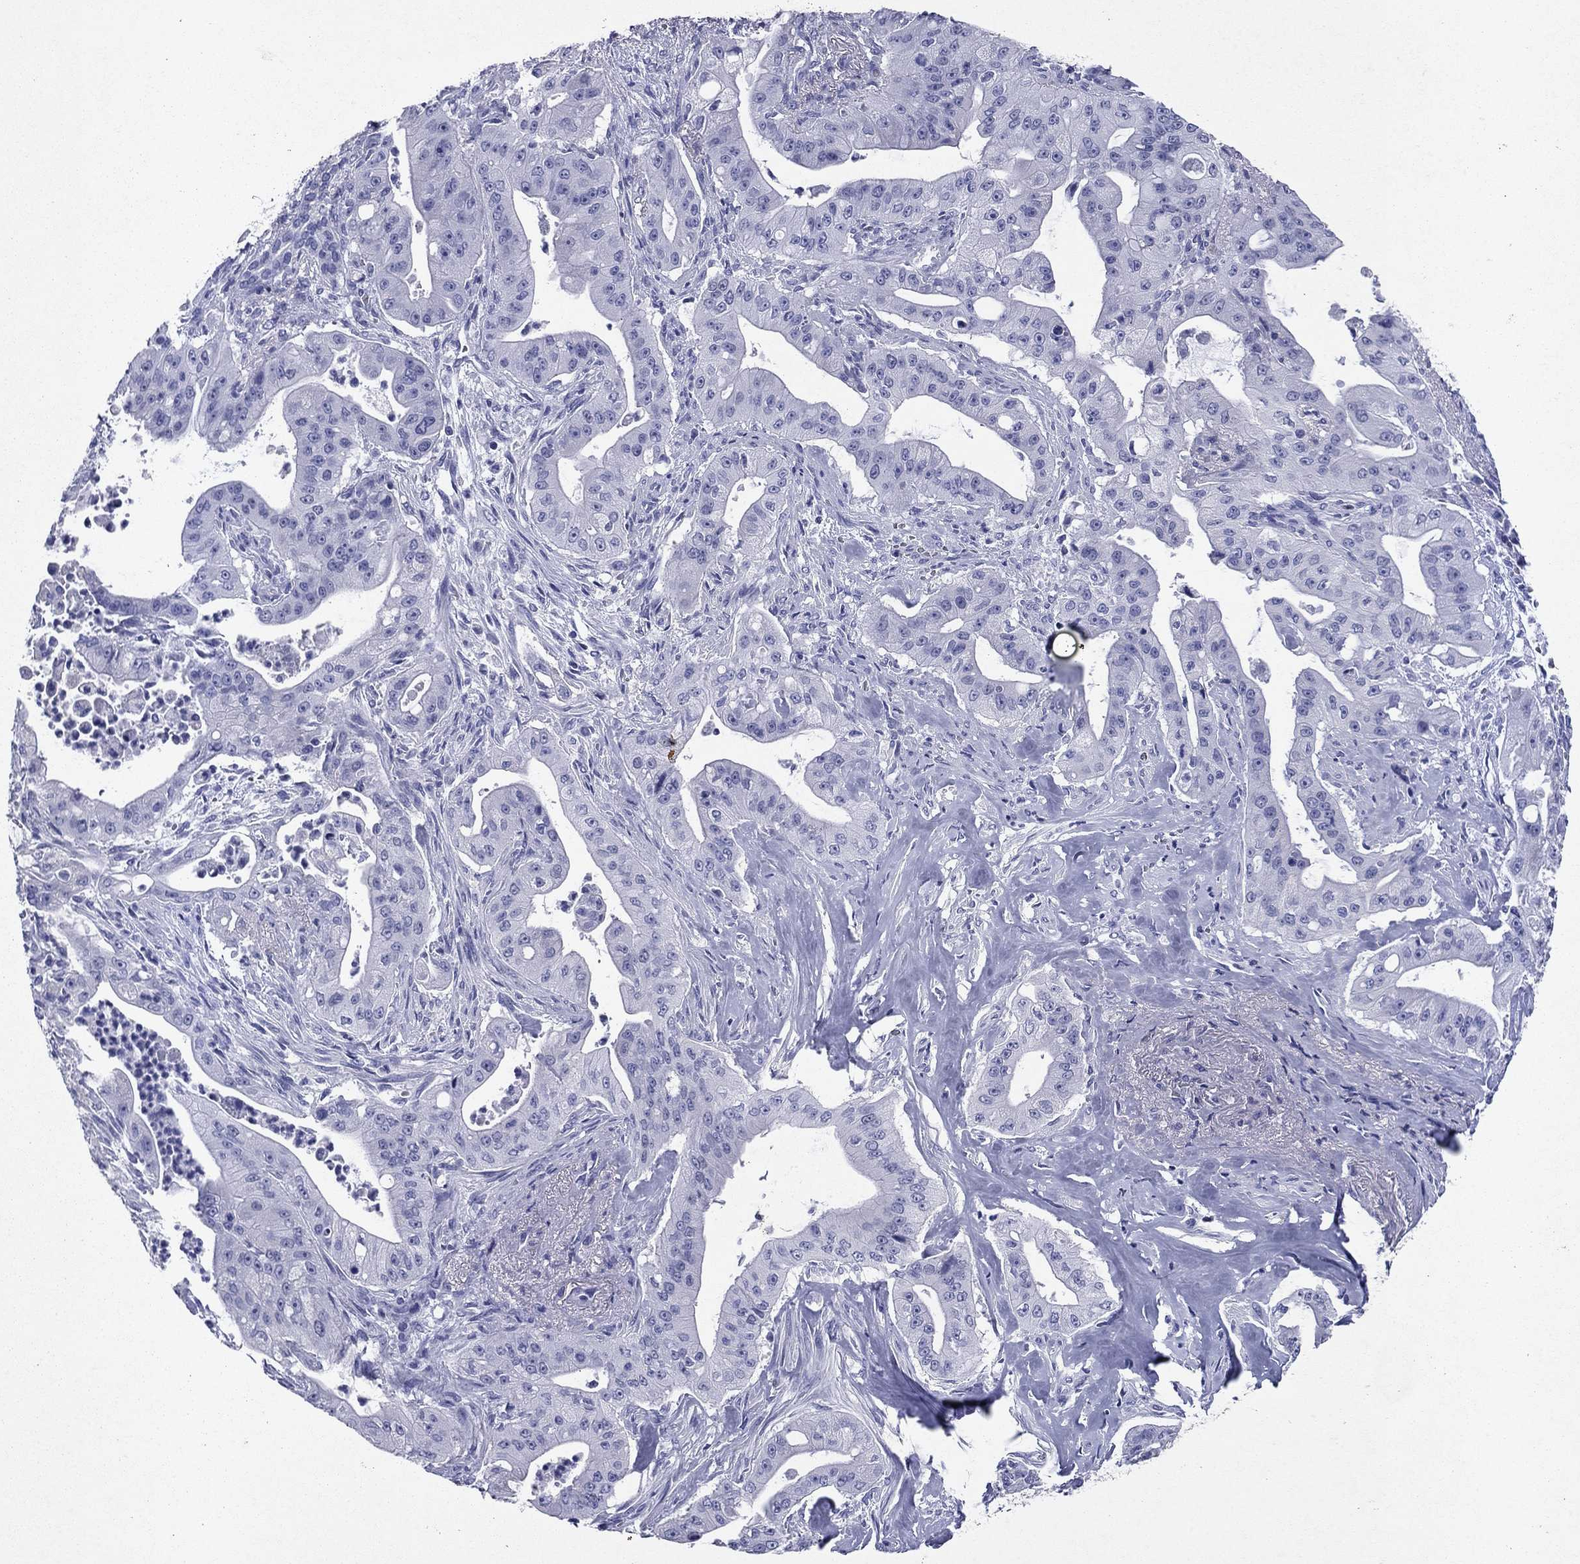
{"staining": {"intensity": "negative", "quantity": "none", "location": "none"}, "tissue": "pancreatic cancer", "cell_type": "Tumor cells", "image_type": "cancer", "snomed": [{"axis": "morphology", "description": "Normal tissue, NOS"}, {"axis": "morphology", "description": "Inflammation, NOS"}, {"axis": "morphology", "description": "Adenocarcinoma, NOS"}, {"axis": "topography", "description": "Pancreas"}], "caption": "There is no significant positivity in tumor cells of pancreatic cancer (adenocarcinoma). (Stains: DAB (3,3'-diaminobenzidine) immunohistochemistry with hematoxylin counter stain, Microscopy: brightfield microscopy at high magnification).", "gene": "GZMK", "patient": {"sex": "male", "age": 57}}